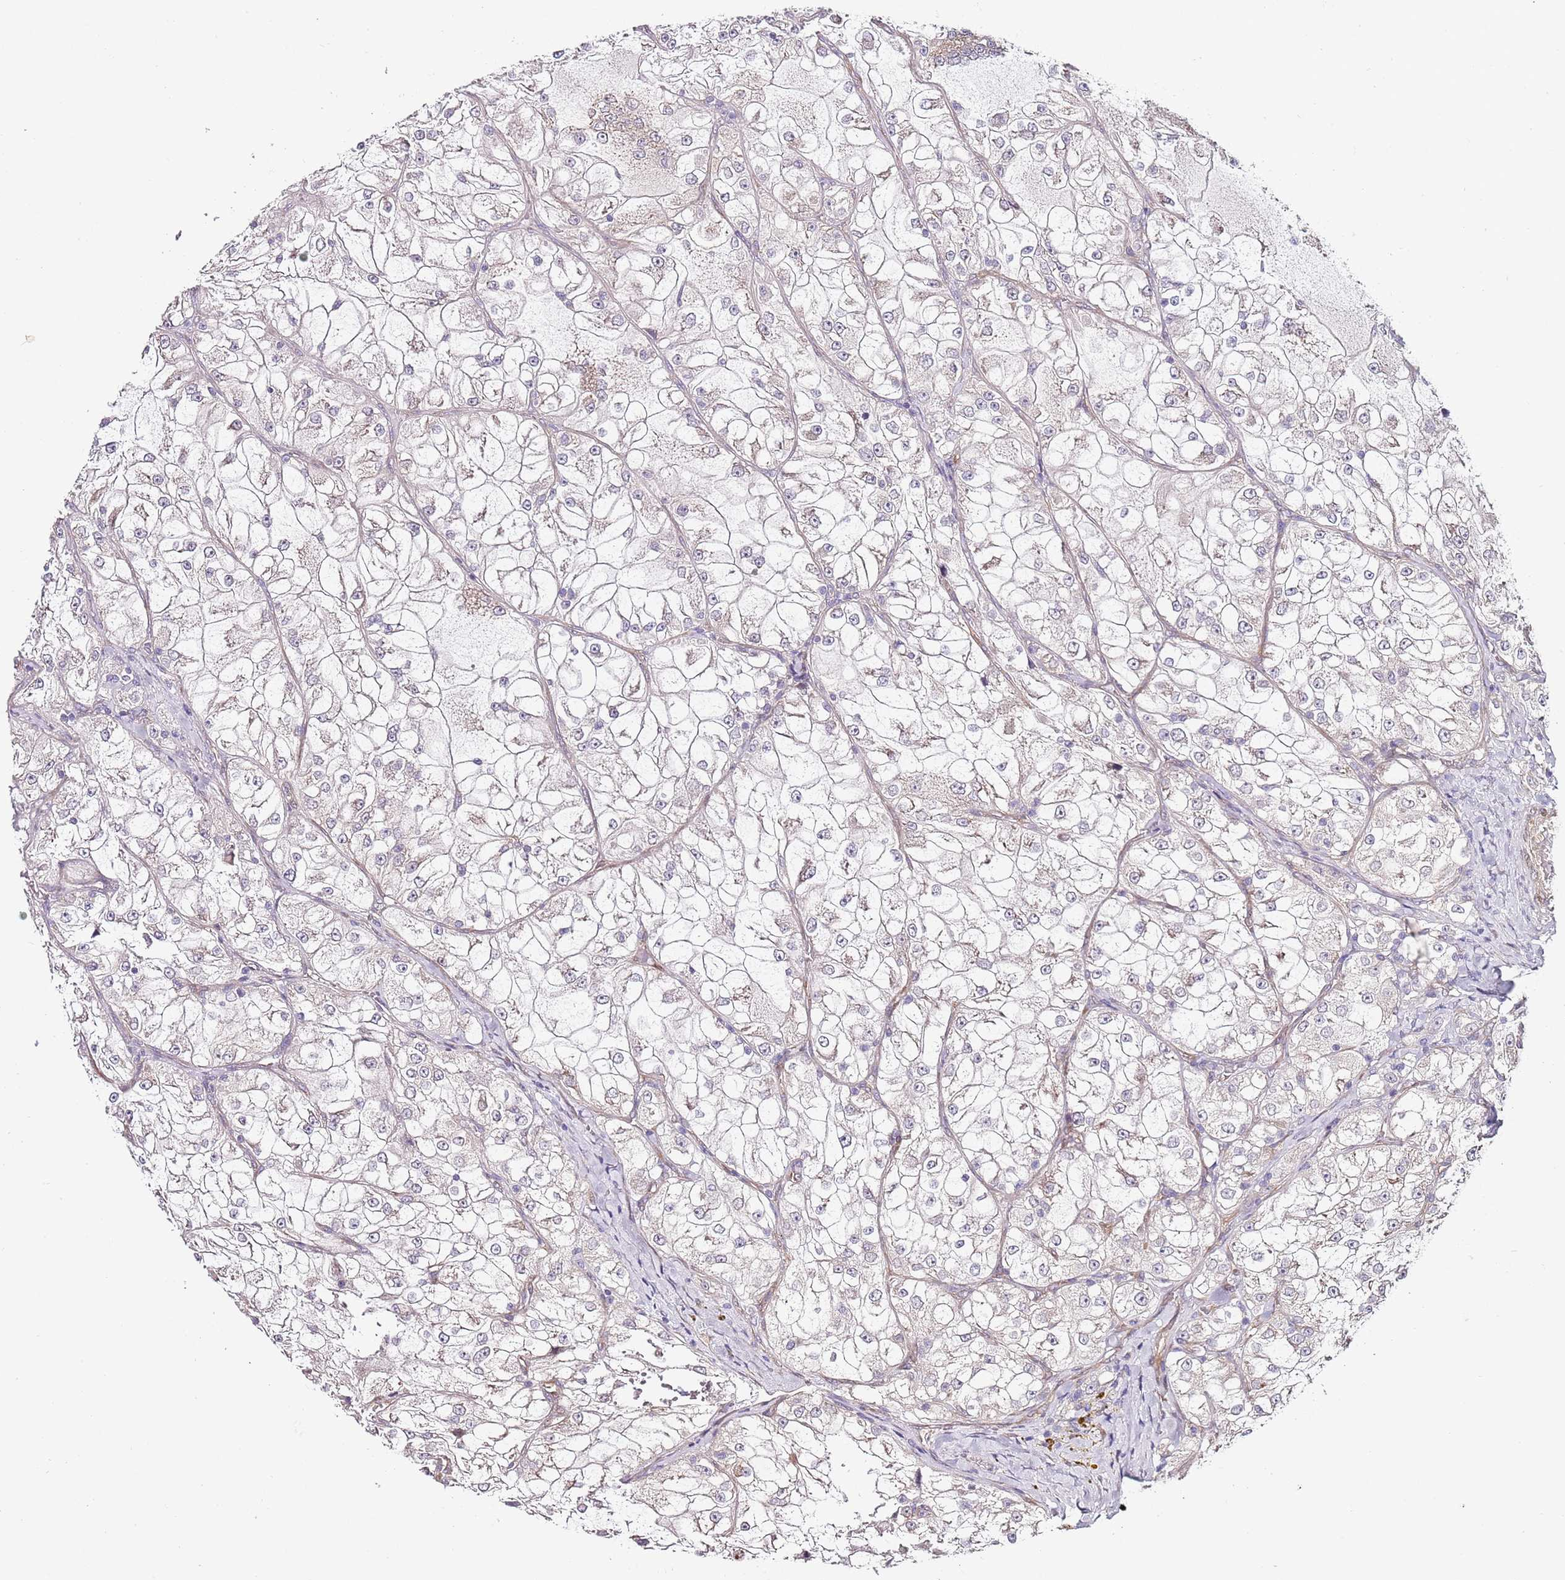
{"staining": {"intensity": "negative", "quantity": "none", "location": "none"}, "tissue": "renal cancer", "cell_type": "Tumor cells", "image_type": "cancer", "snomed": [{"axis": "morphology", "description": "Adenocarcinoma, NOS"}, {"axis": "topography", "description": "Kidney"}], "caption": "High power microscopy micrograph of an immunohistochemistry (IHC) image of renal cancer, revealing no significant staining in tumor cells. Nuclei are stained in blue.", "gene": "TBC1D9", "patient": {"sex": "female", "age": 72}}